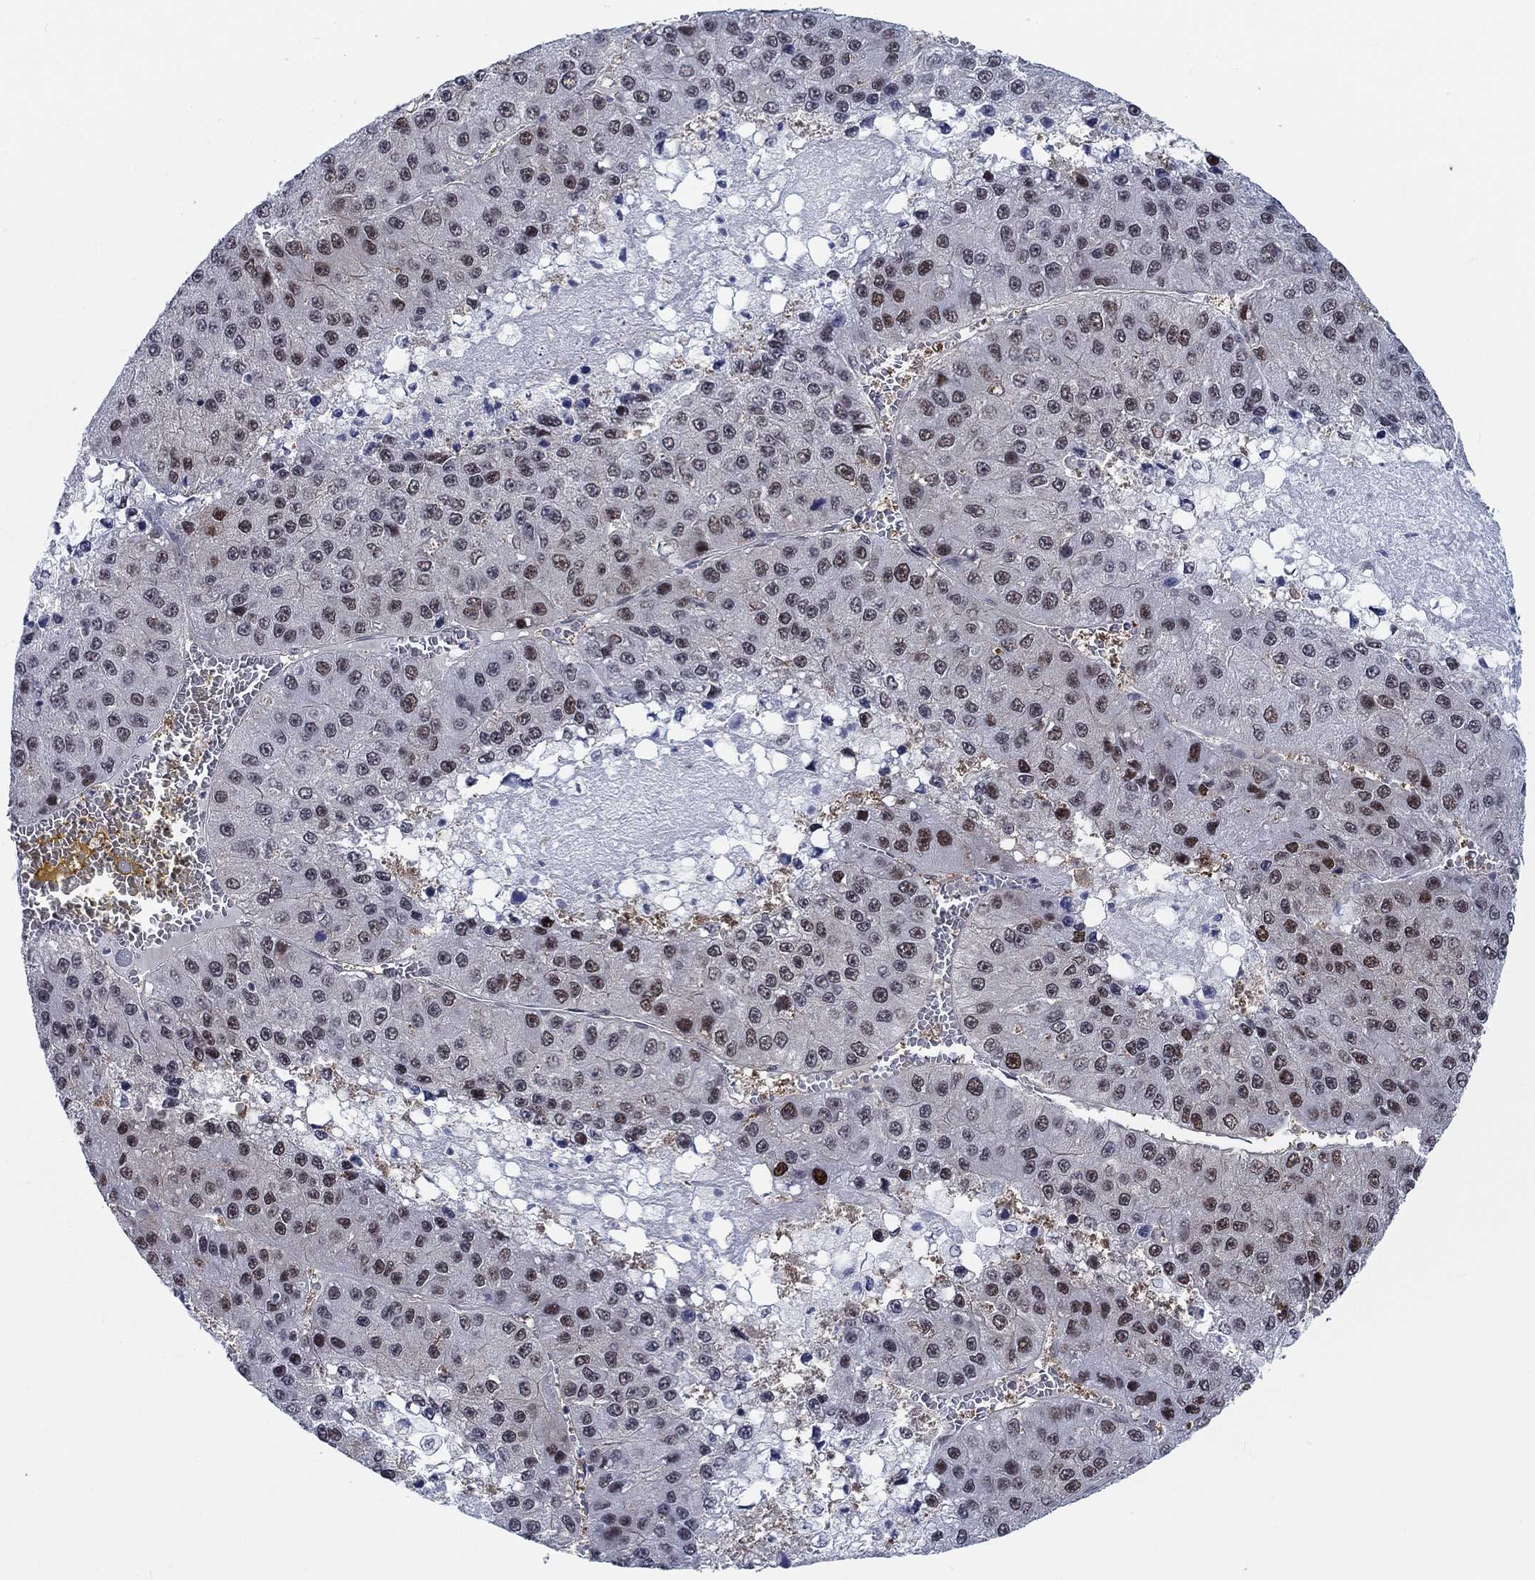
{"staining": {"intensity": "strong", "quantity": "<25%", "location": "nuclear"}, "tissue": "liver cancer", "cell_type": "Tumor cells", "image_type": "cancer", "snomed": [{"axis": "morphology", "description": "Carcinoma, Hepatocellular, NOS"}, {"axis": "topography", "description": "Liver"}], "caption": "Liver hepatocellular carcinoma stained with a brown dye shows strong nuclear positive positivity in about <25% of tumor cells.", "gene": "NEU3", "patient": {"sex": "female", "age": 73}}